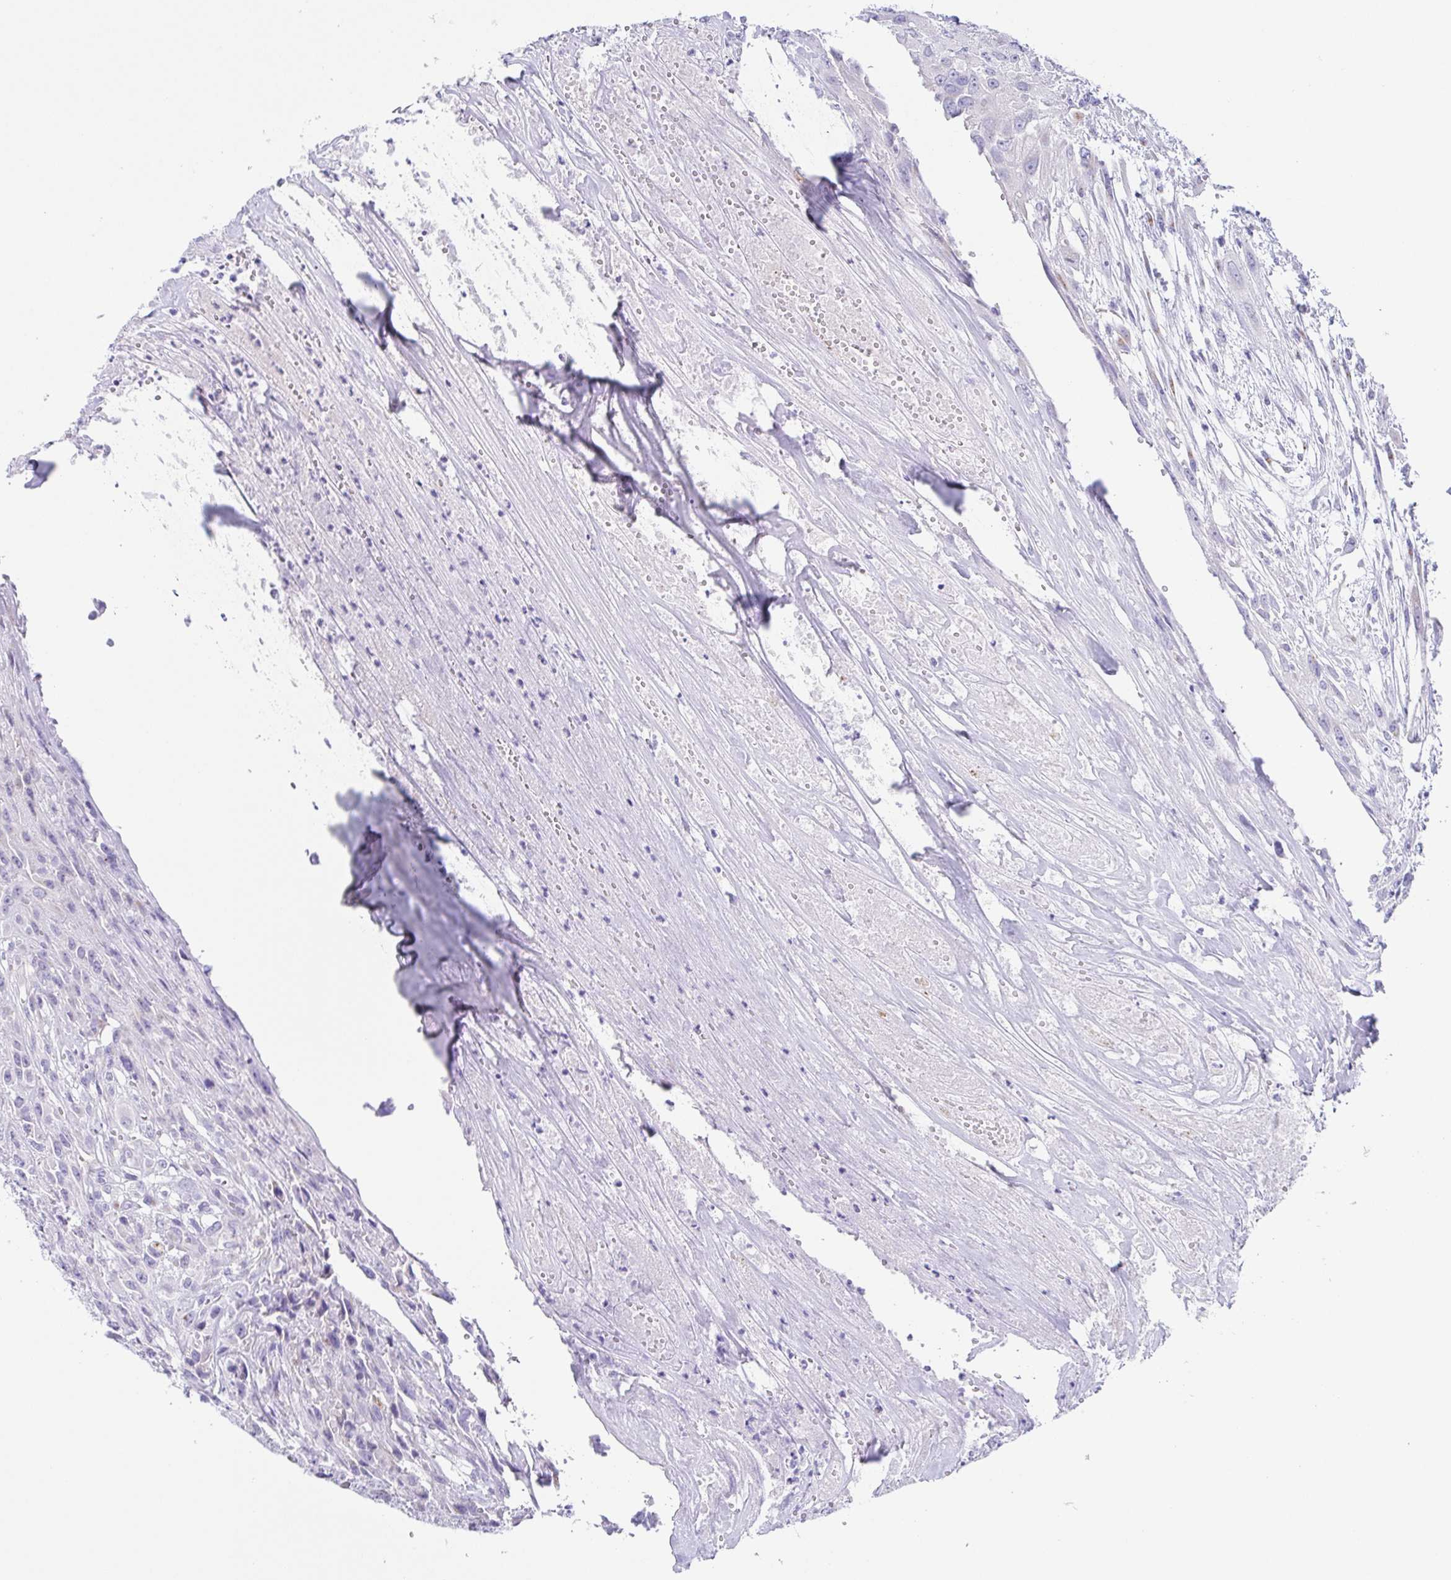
{"staining": {"intensity": "negative", "quantity": "none", "location": "none"}, "tissue": "urothelial cancer", "cell_type": "Tumor cells", "image_type": "cancer", "snomed": [{"axis": "morphology", "description": "Urothelial carcinoma, High grade"}, {"axis": "topography", "description": "Urinary bladder"}], "caption": "Urothelial cancer stained for a protein using IHC demonstrates no staining tumor cells.", "gene": "LDLRAD1", "patient": {"sex": "male", "age": 67}}